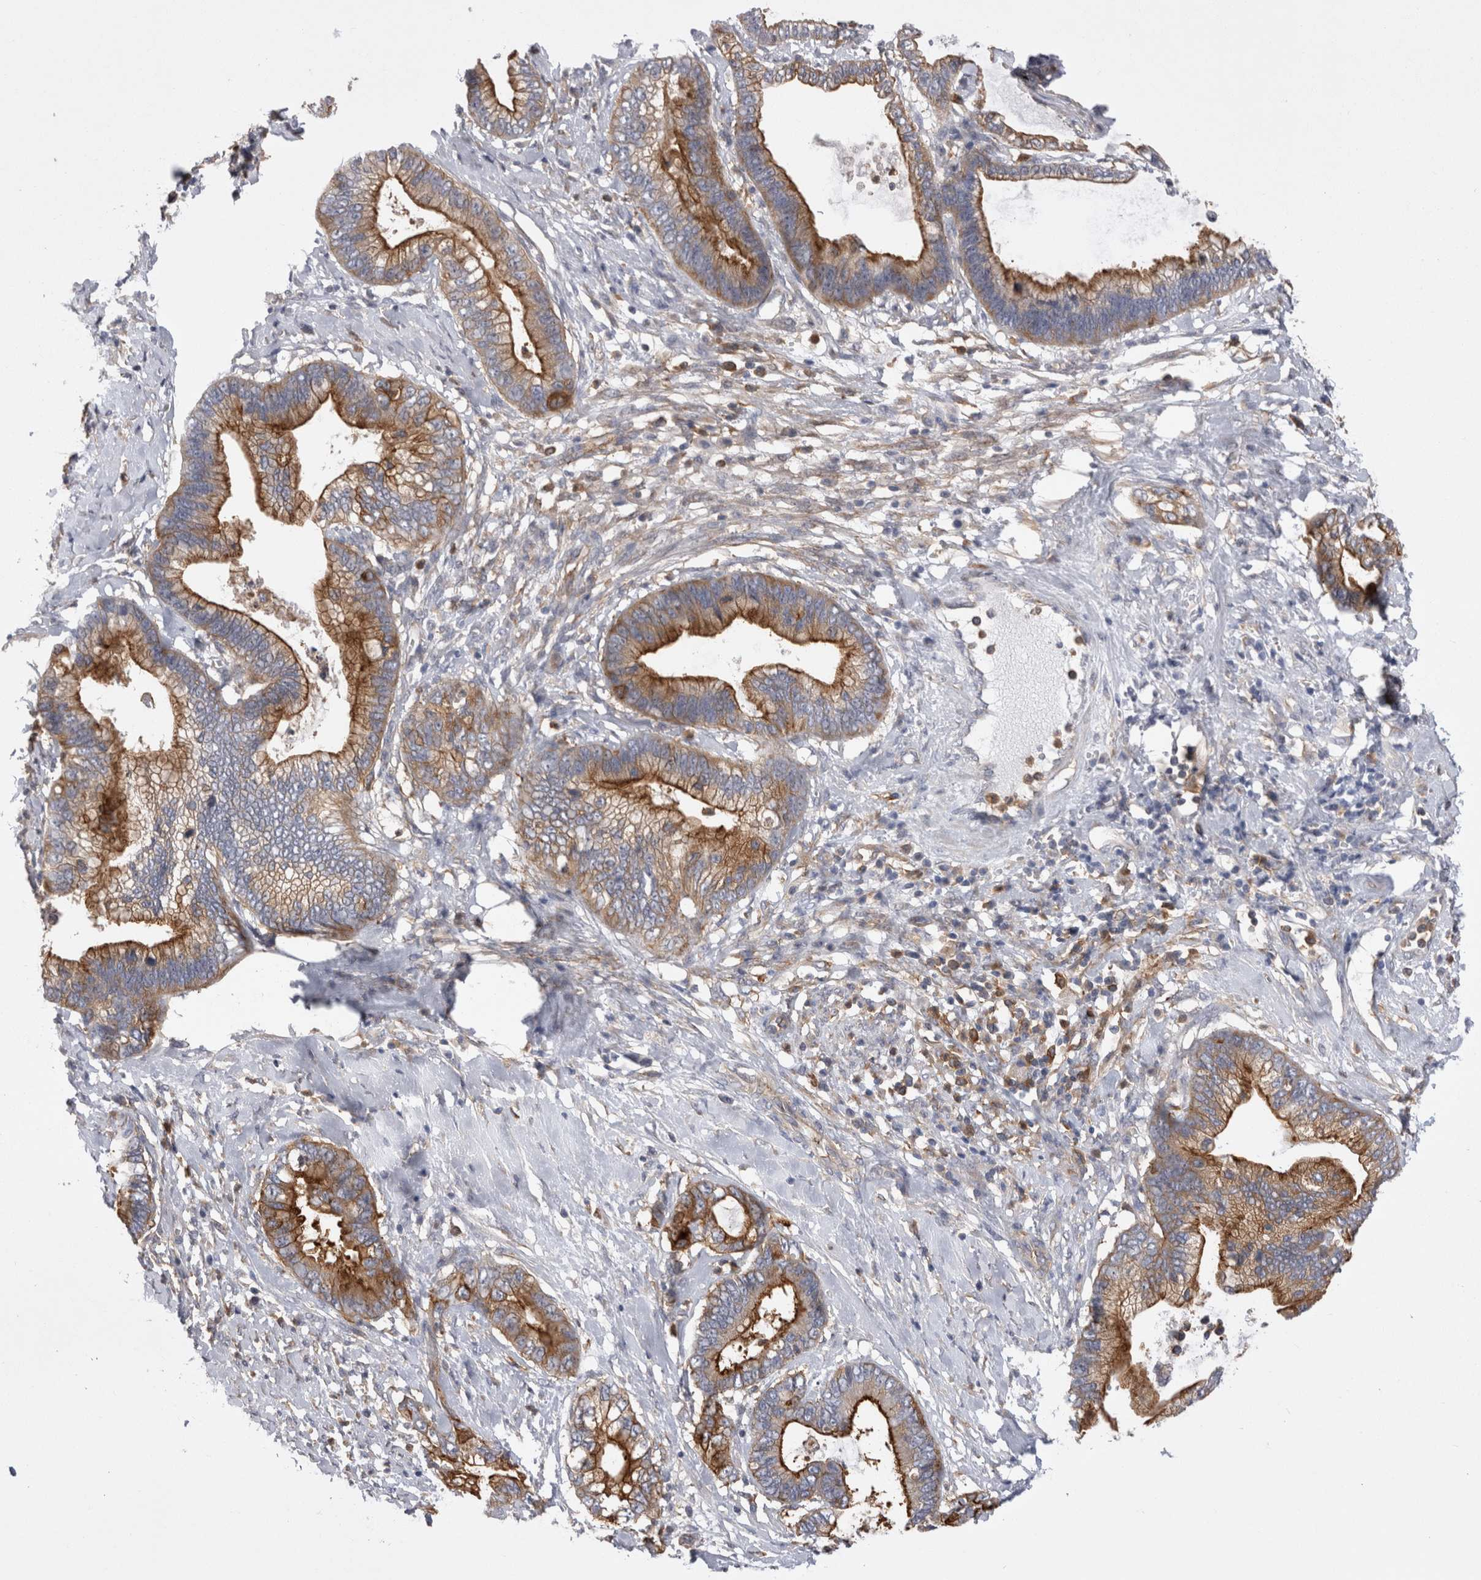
{"staining": {"intensity": "strong", "quantity": ">75%", "location": "cytoplasmic/membranous"}, "tissue": "cervical cancer", "cell_type": "Tumor cells", "image_type": "cancer", "snomed": [{"axis": "morphology", "description": "Adenocarcinoma, NOS"}, {"axis": "topography", "description": "Cervix"}], "caption": "Tumor cells demonstrate strong cytoplasmic/membranous positivity in approximately >75% of cells in cervical cancer. (Brightfield microscopy of DAB IHC at high magnification).", "gene": "RAB11FIP1", "patient": {"sex": "female", "age": 44}}